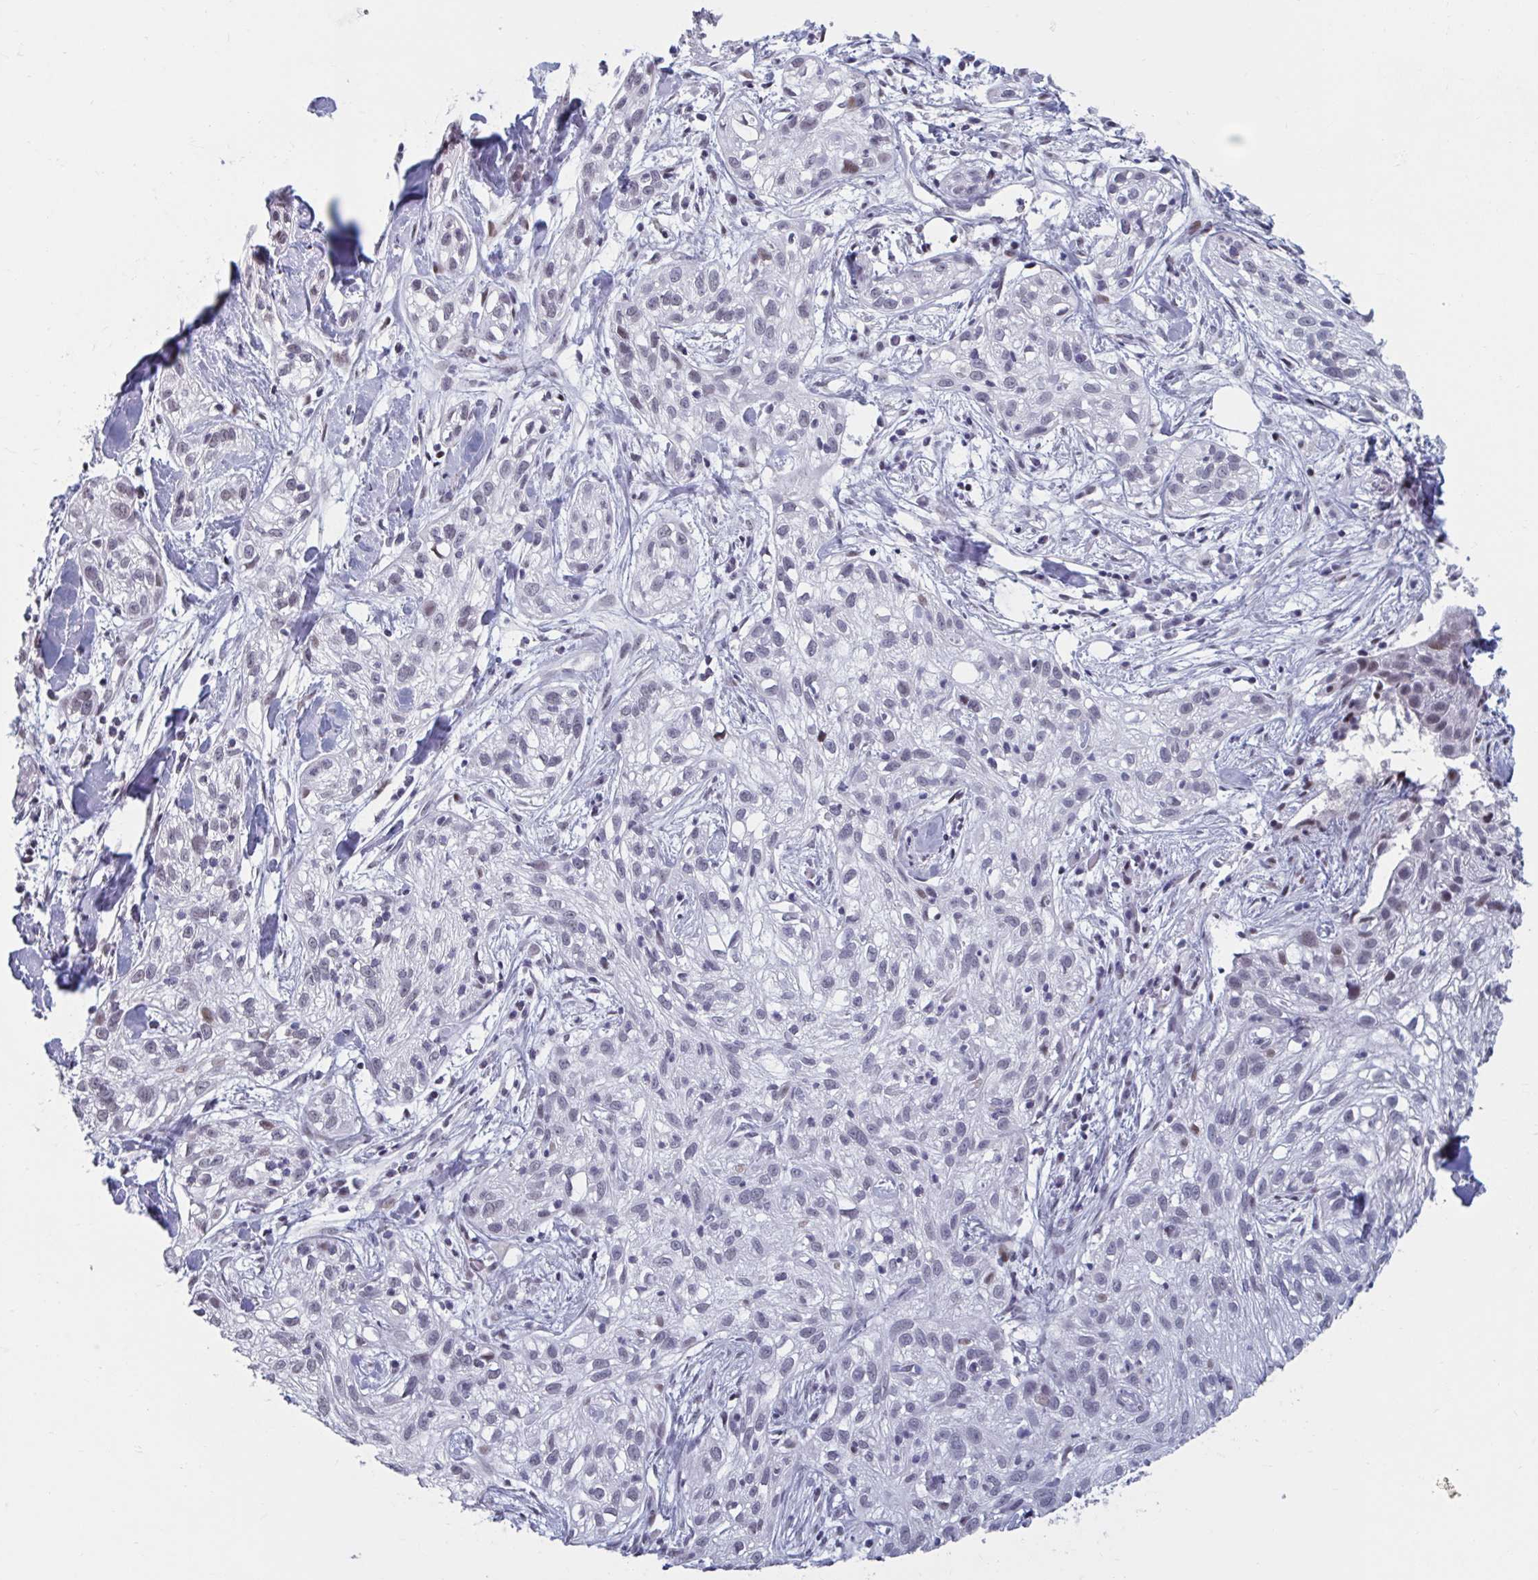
{"staining": {"intensity": "weak", "quantity": "<25%", "location": "nuclear"}, "tissue": "skin cancer", "cell_type": "Tumor cells", "image_type": "cancer", "snomed": [{"axis": "morphology", "description": "Squamous cell carcinoma, NOS"}, {"axis": "topography", "description": "Skin"}], "caption": "The immunohistochemistry image has no significant staining in tumor cells of skin squamous cell carcinoma tissue.", "gene": "HSD17B6", "patient": {"sex": "male", "age": 82}}